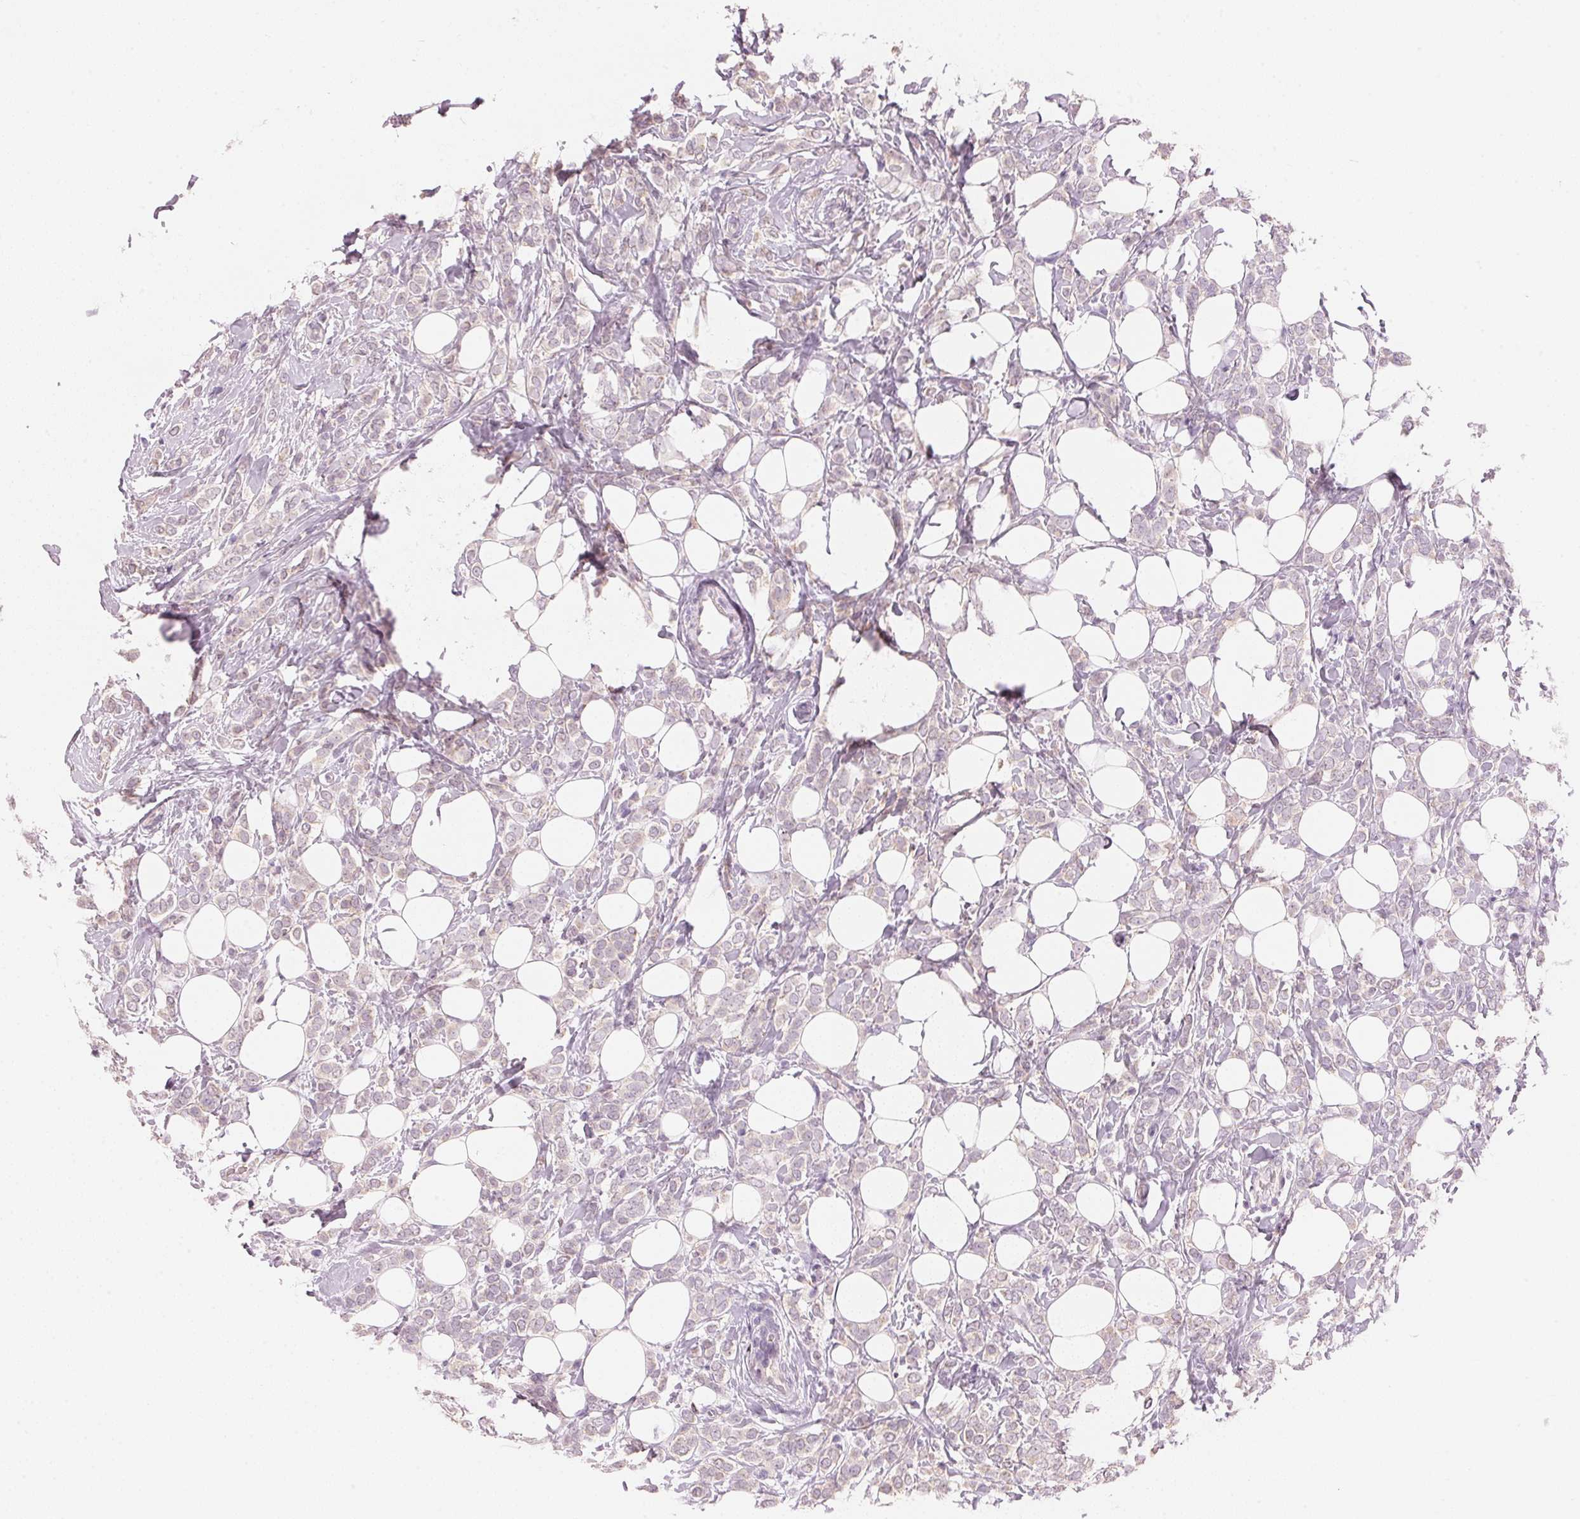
{"staining": {"intensity": "negative", "quantity": "none", "location": "none"}, "tissue": "breast cancer", "cell_type": "Tumor cells", "image_type": "cancer", "snomed": [{"axis": "morphology", "description": "Lobular carcinoma"}, {"axis": "topography", "description": "Breast"}], "caption": "Tumor cells are negative for protein expression in human breast cancer. (Stains: DAB (3,3'-diaminobenzidine) immunohistochemistry with hematoxylin counter stain, Microscopy: brightfield microscopy at high magnification).", "gene": "HOXB13", "patient": {"sex": "female", "age": 49}}